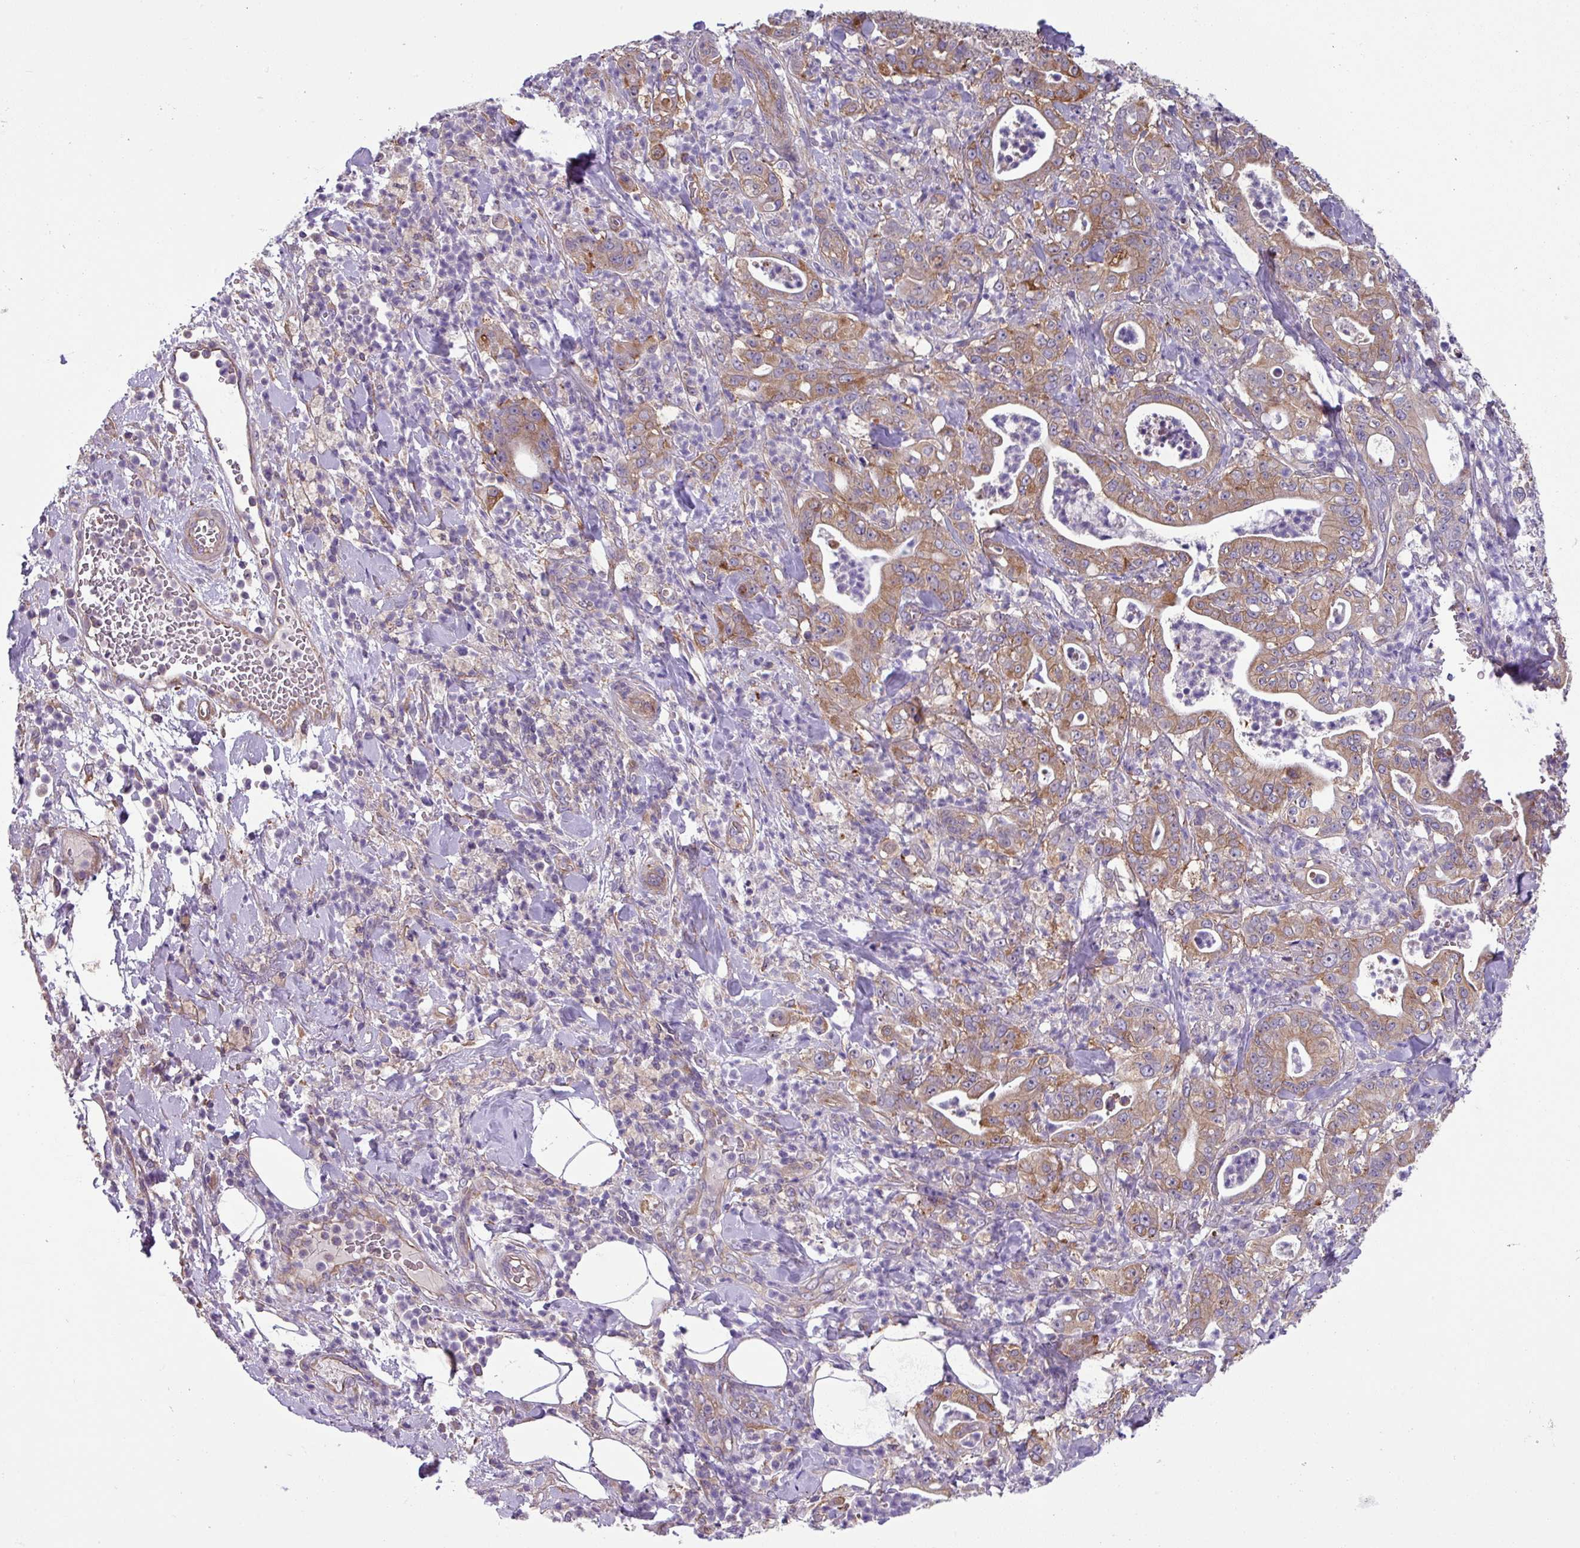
{"staining": {"intensity": "moderate", "quantity": ">75%", "location": "cytoplasmic/membranous"}, "tissue": "pancreatic cancer", "cell_type": "Tumor cells", "image_type": "cancer", "snomed": [{"axis": "morphology", "description": "Adenocarcinoma, NOS"}, {"axis": "topography", "description": "Pancreas"}], "caption": "High-magnification brightfield microscopy of pancreatic adenocarcinoma stained with DAB (3,3'-diaminobenzidine) (brown) and counterstained with hematoxylin (blue). tumor cells exhibit moderate cytoplasmic/membranous staining is seen in about>75% of cells.", "gene": "SLC23A2", "patient": {"sex": "male", "age": 71}}